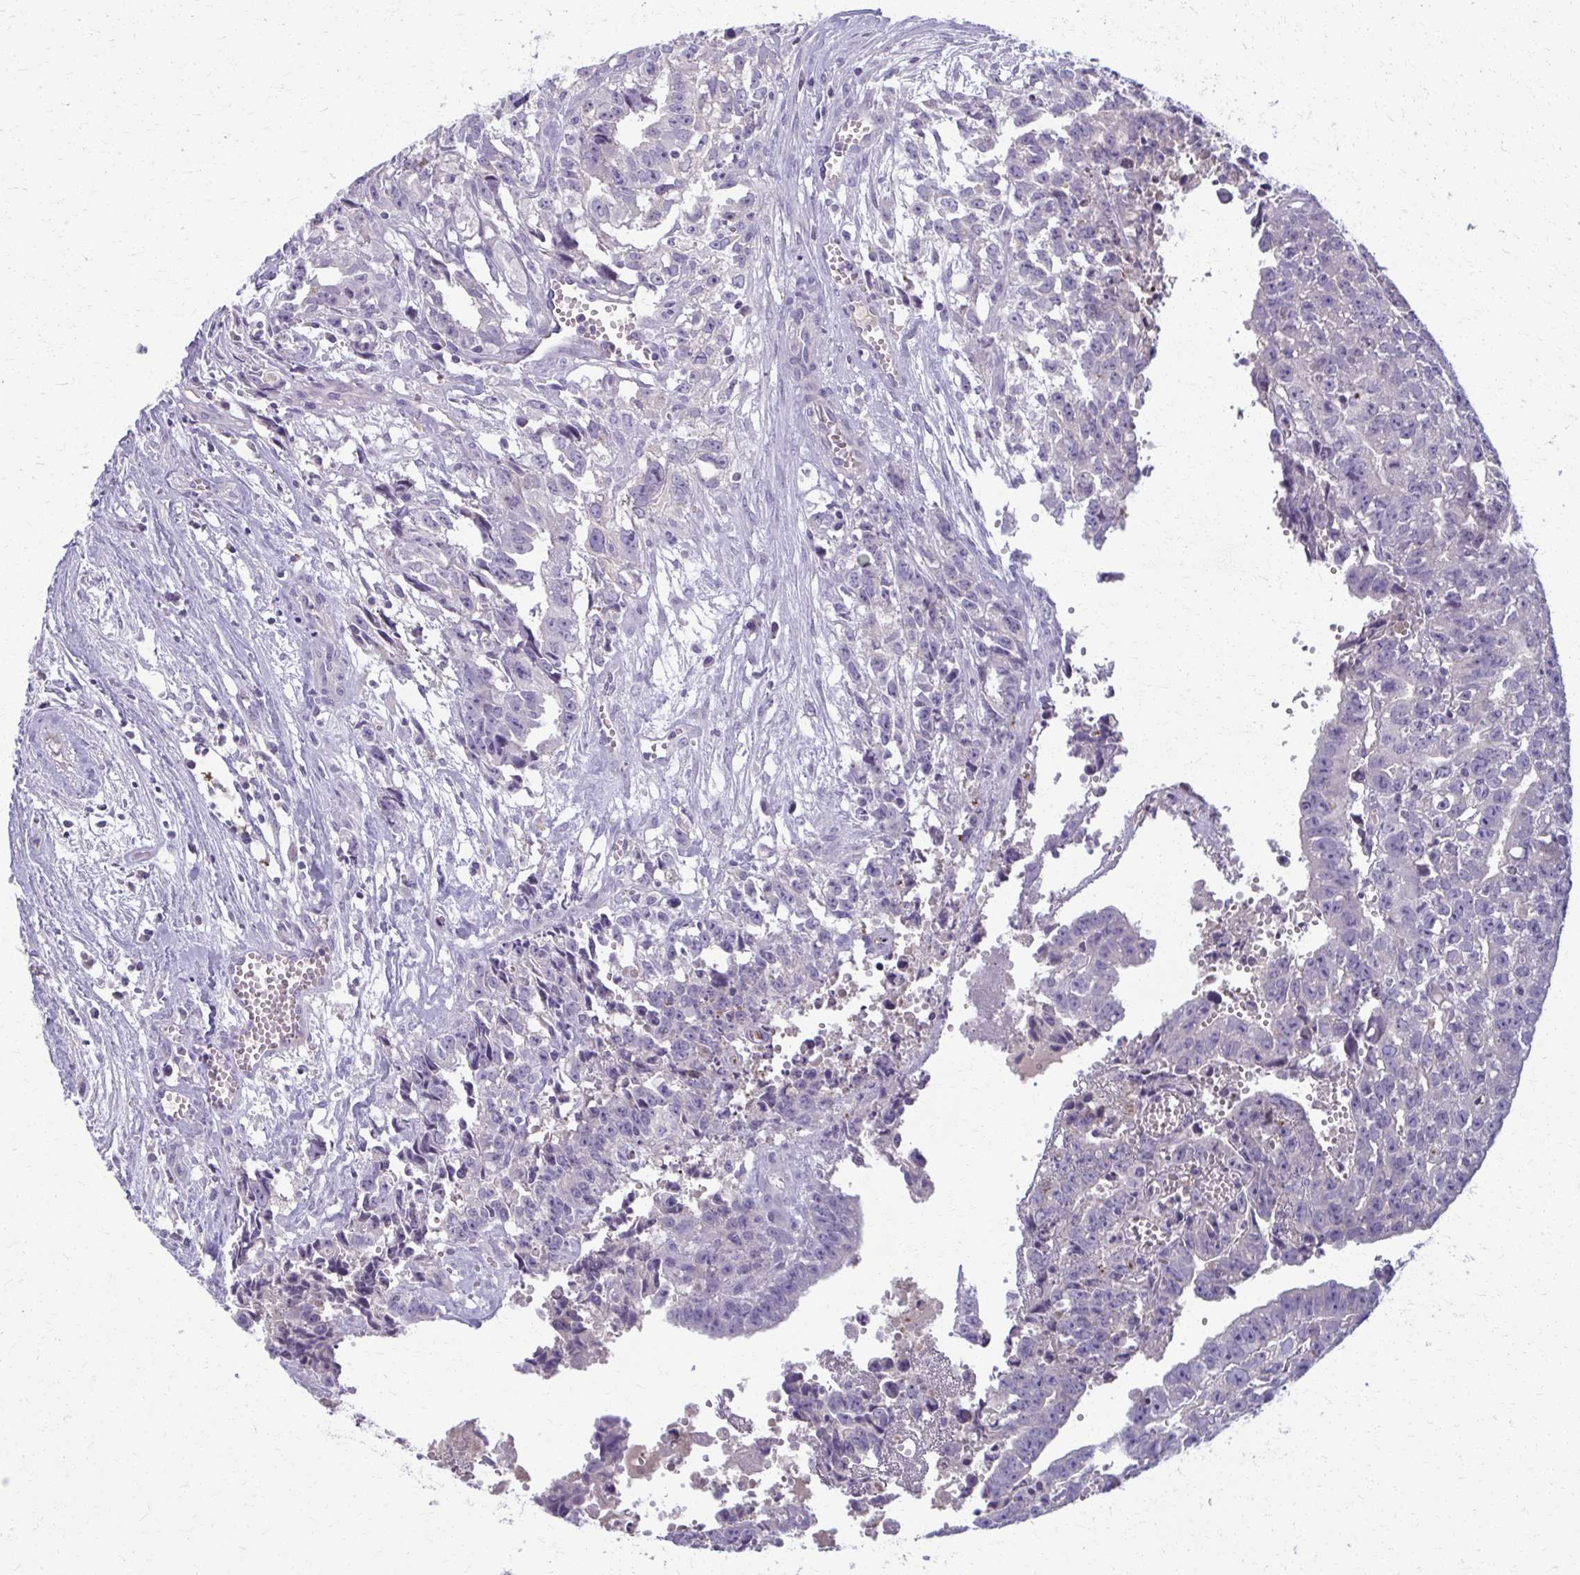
{"staining": {"intensity": "negative", "quantity": "none", "location": "none"}, "tissue": "testis cancer", "cell_type": "Tumor cells", "image_type": "cancer", "snomed": [{"axis": "morphology", "description": "Carcinoma, Embryonal, NOS"}, {"axis": "morphology", "description": "Teratoma, malignant, NOS"}, {"axis": "topography", "description": "Testis"}], "caption": "High magnification brightfield microscopy of testis cancer stained with DAB (3,3'-diaminobenzidine) (brown) and counterstained with hematoxylin (blue): tumor cells show no significant positivity.", "gene": "OR4M1", "patient": {"sex": "male", "age": 24}}